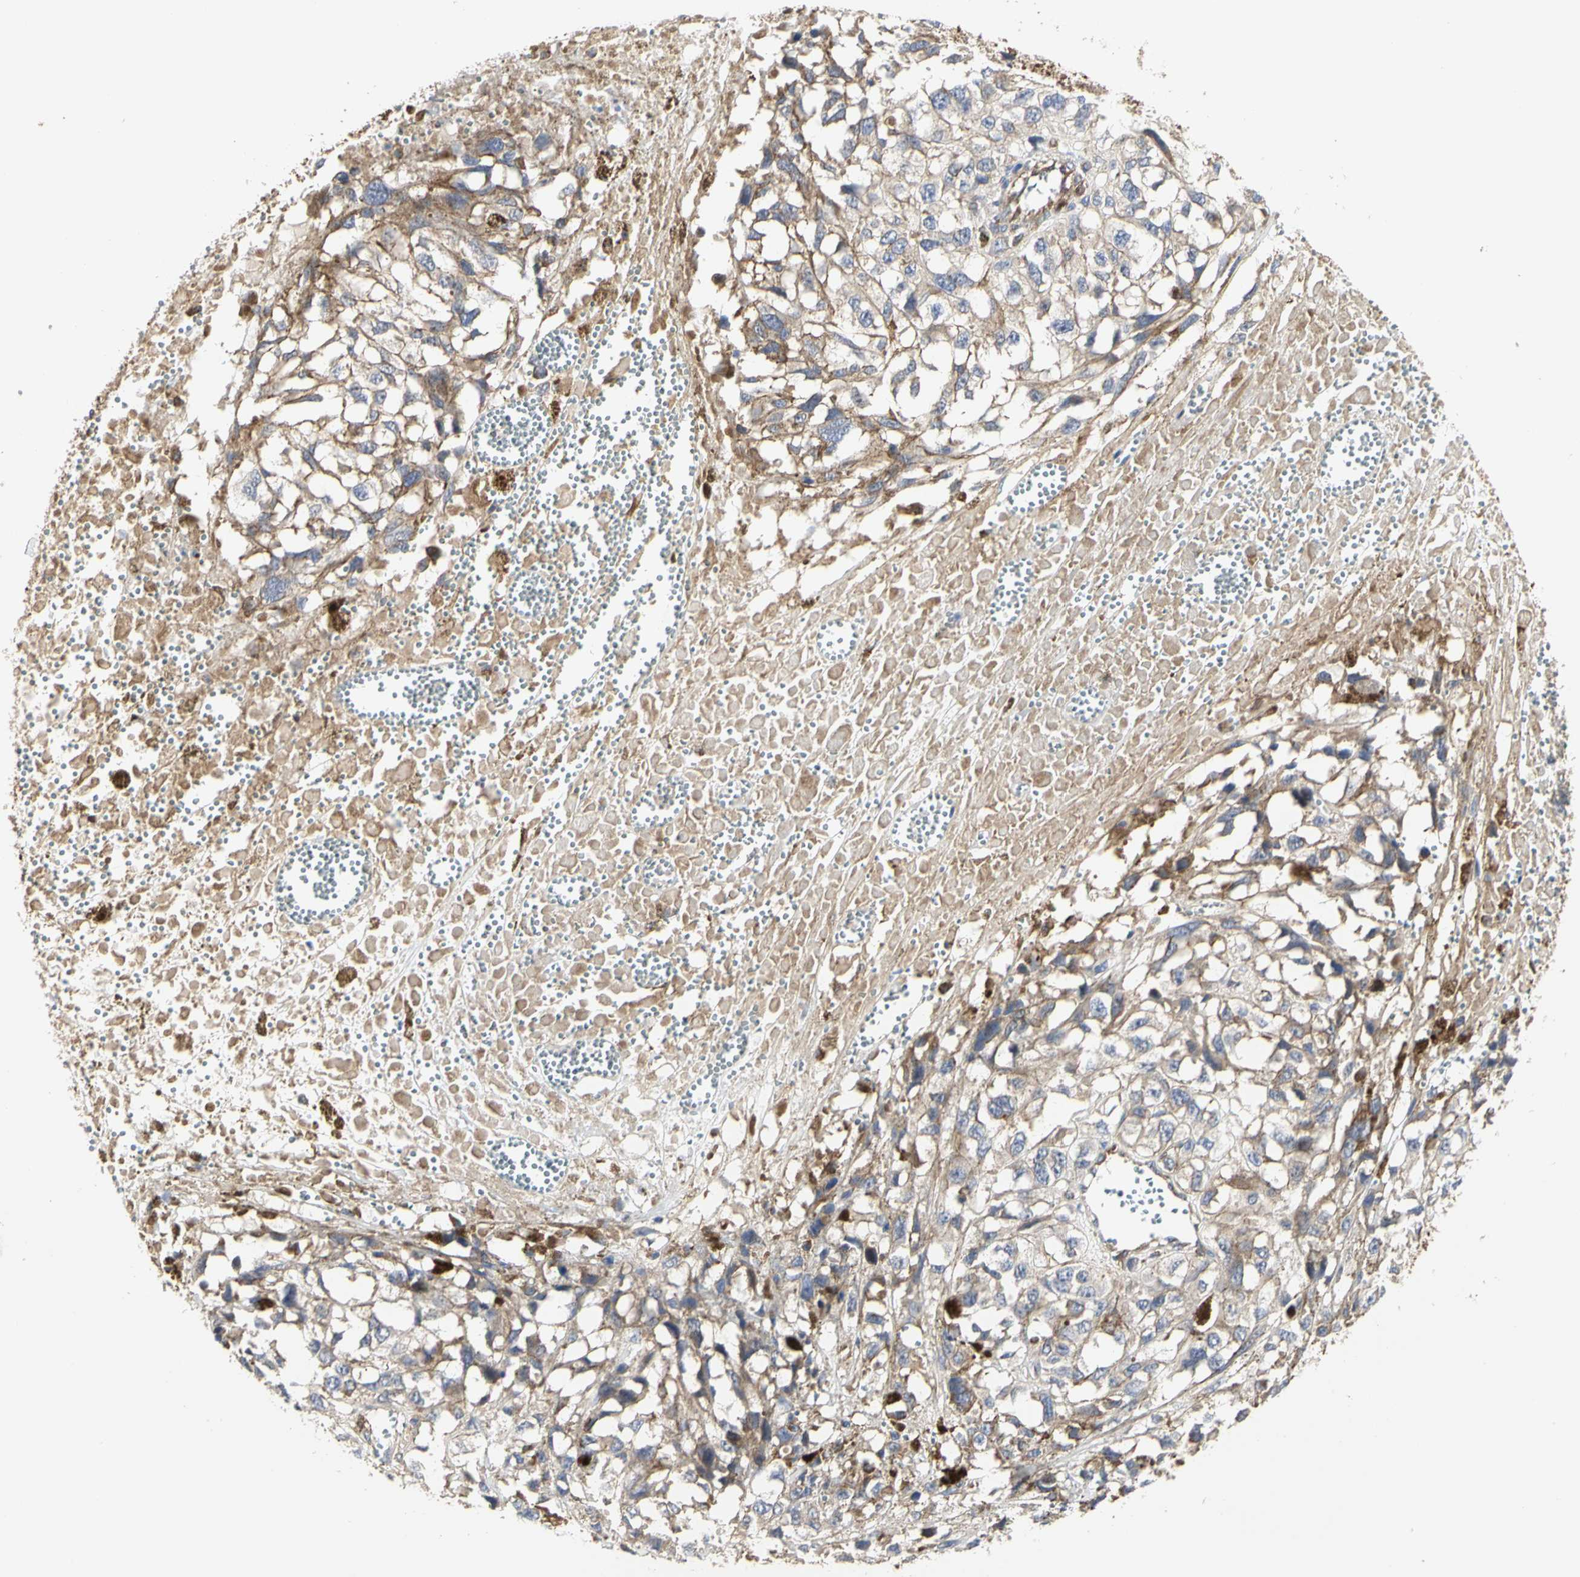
{"staining": {"intensity": "weak", "quantity": ">75%", "location": "cytoplasmic/membranous"}, "tissue": "melanoma", "cell_type": "Tumor cells", "image_type": "cancer", "snomed": [{"axis": "morphology", "description": "Malignant melanoma, Metastatic site"}, {"axis": "topography", "description": "Lymph node"}], "caption": "Malignant melanoma (metastatic site) stained with a protein marker displays weak staining in tumor cells.", "gene": "NAPG", "patient": {"sex": "male", "age": 59}}